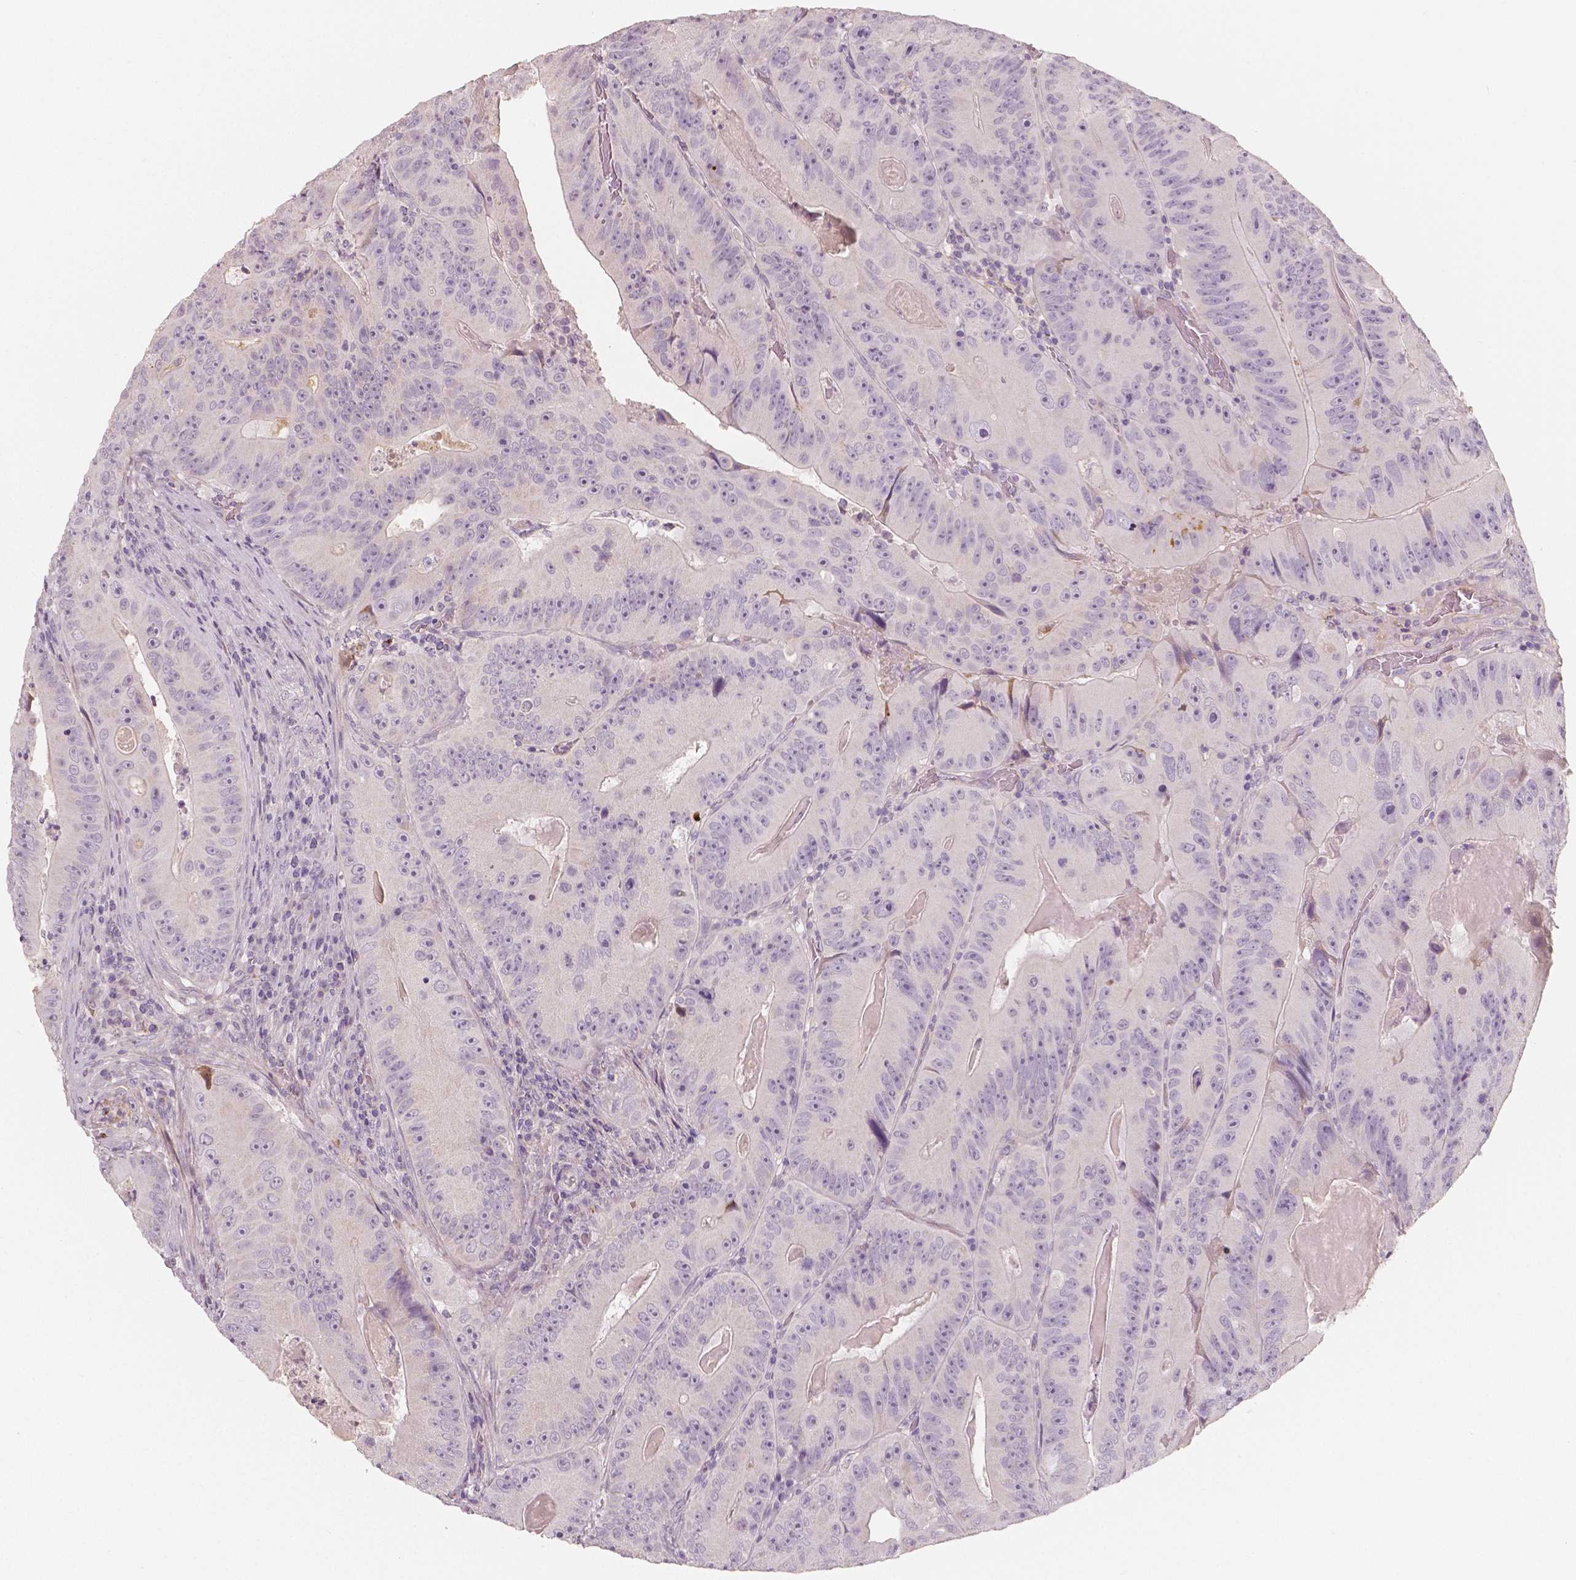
{"staining": {"intensity": "weak", "quantity": "<25%", "location": "cytoplasmic/membranous"}, "tissue": "colorectal cancer", "cell_type": "Tumor cells", "image_type": "cancer", "snomed": [{"axis": "morphology", "description": "Adenocarcinoma, NOS"}, {"axis": "topography", "description": "Colon"}], "caption": "An image of human adenocarcinoma (colorectal) is negative for staining in tumor cells. (Brightfield microscopy of DAB immunohistochemistry at high magnification).", "gene": "APOA4", "patient": {"sex": "female", "age": 86}}